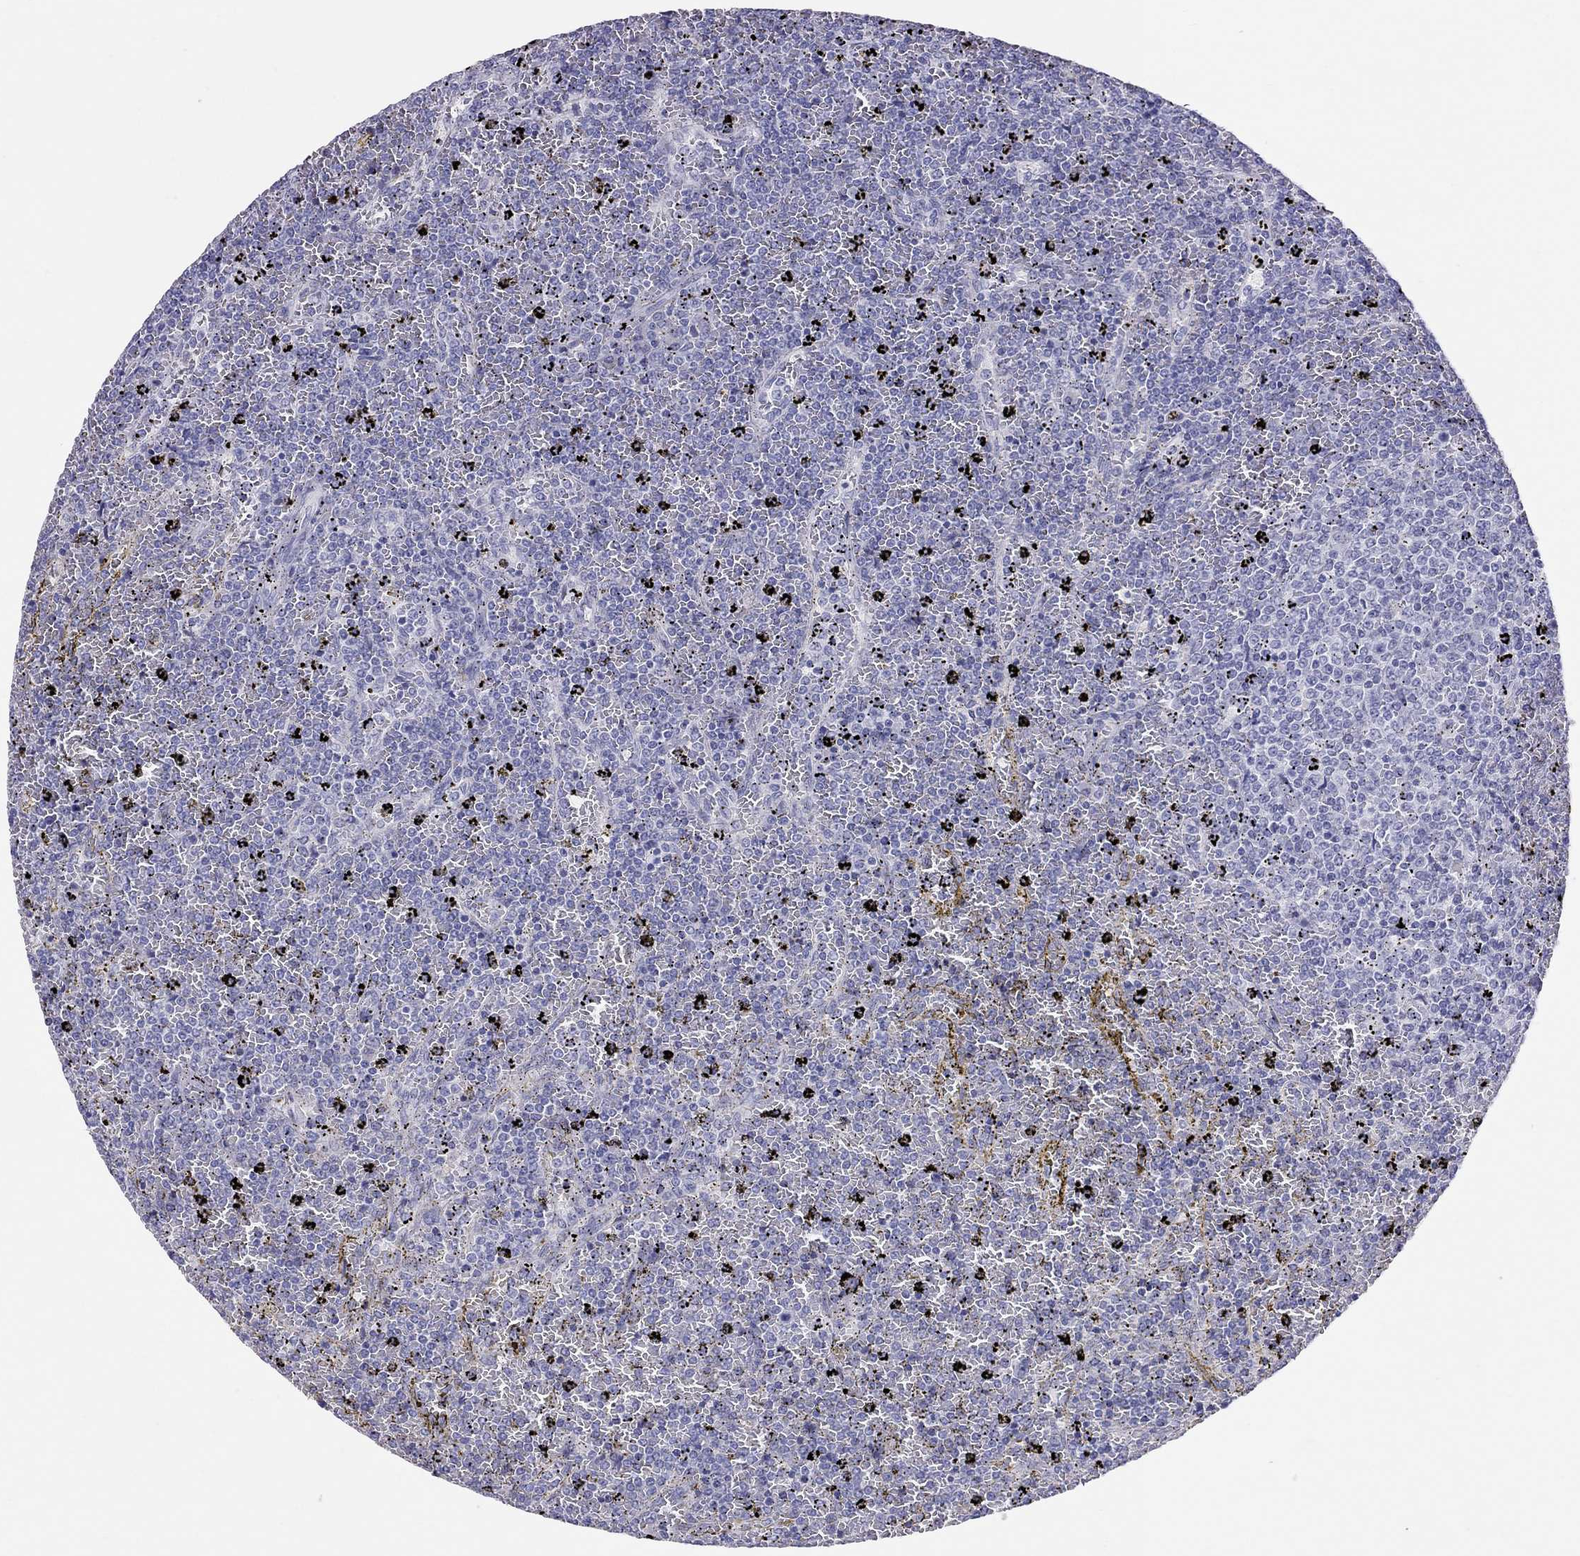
{"staining": {"intensity": "negative", "quantity": "none", "location": "none"}, "tissue": "lymphoma", "cell_type": "Tumor cells", "image_type": "cancer", "snomed": [{"axis": "morphology", "description": "Malignant lymphoma, non-Hodgkin's type, Low grade"}, {"axis": "topography", "description": "Spleen"}], "caption": "Lymphoma was stained to show a protein in brown. There is no significant expression in tumor cells. (Stains: DAB immunohistochemistry with hematoxylin counter stain, Microscopy: brightfield microscopy at high magnification).", "gene": "IL17REL", "patient": {"sex": "female", "age": 77}}